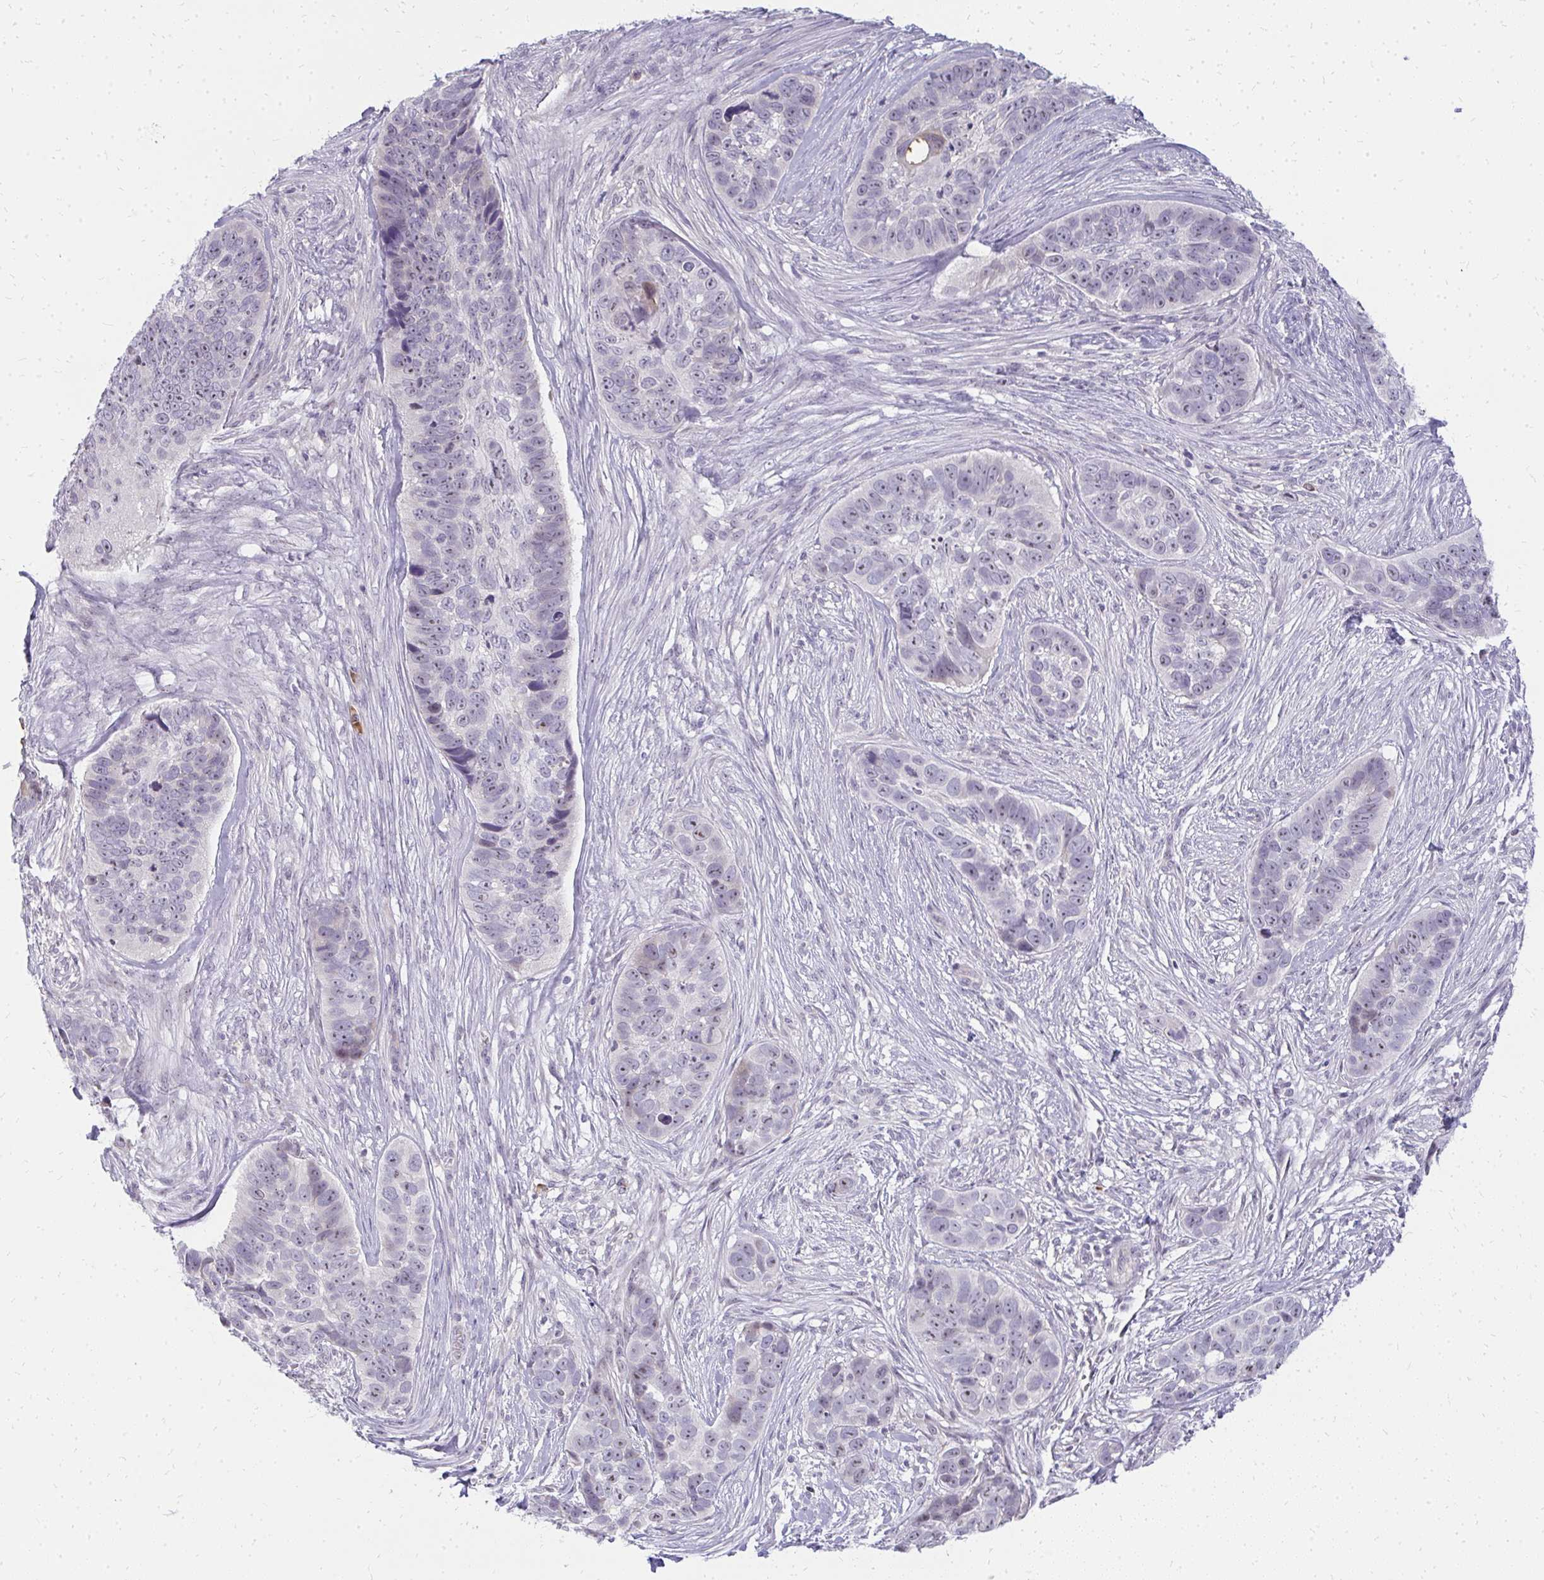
{"staining": {"intensity": "negative", "quantity": "none", "location": "none"}, "tissue": "skin cancer", "cell_type": "Tumor cells", "image_type": "cancer", "snomed": [{"axis": "morphology", "description": "Basal cell carcinoma"}, {"axis": "topography", "description": "Skin"}], "caption": "Micrograph shows no significant protein positivity in tumor cells of skin cancer.", "gene": "FAM9A", "patient": {"sex": "female", "age": 82}}